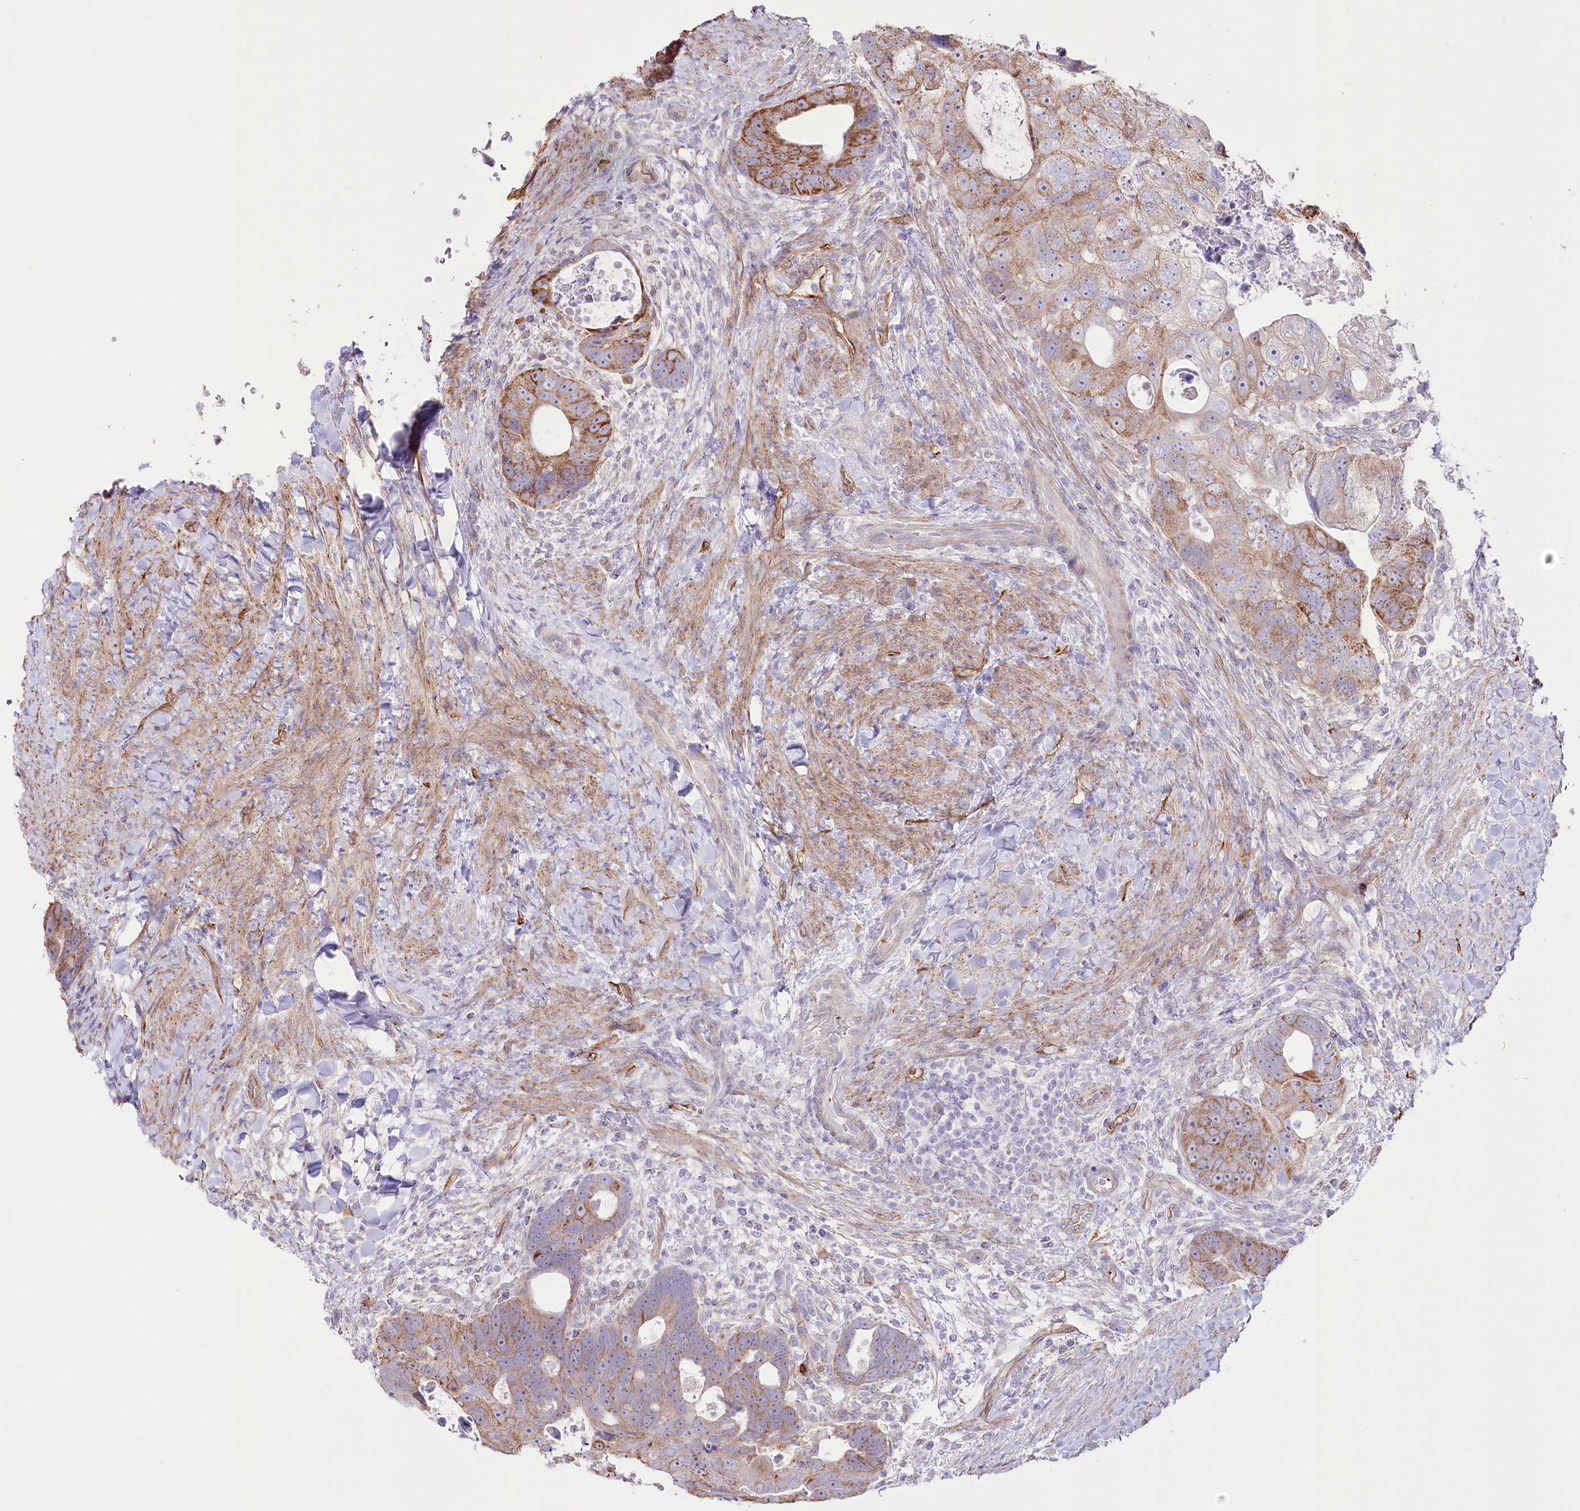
{"staining": {"intensity": "moderate", "quantity": ">75%", "location": "cytoplasmic/membranous"}, "tissue": "colorectal cancer", "cell_type": "Tumor cells", "image_type": "cancer", "snomed": [{"axis": "morphology", "description": "Adenocarcinoma, NOS"}, {"axis": "topography", "description": "Rectum"}], "caption": "Tumor cells demonstrate medium levels of moderate cytoplasmic/membranous positivity in about >75% of cells in colorectal cancer (adenocarcinoma).", "gene": "SLC39A10", "patient": {"sex": "male", "age": 59}}